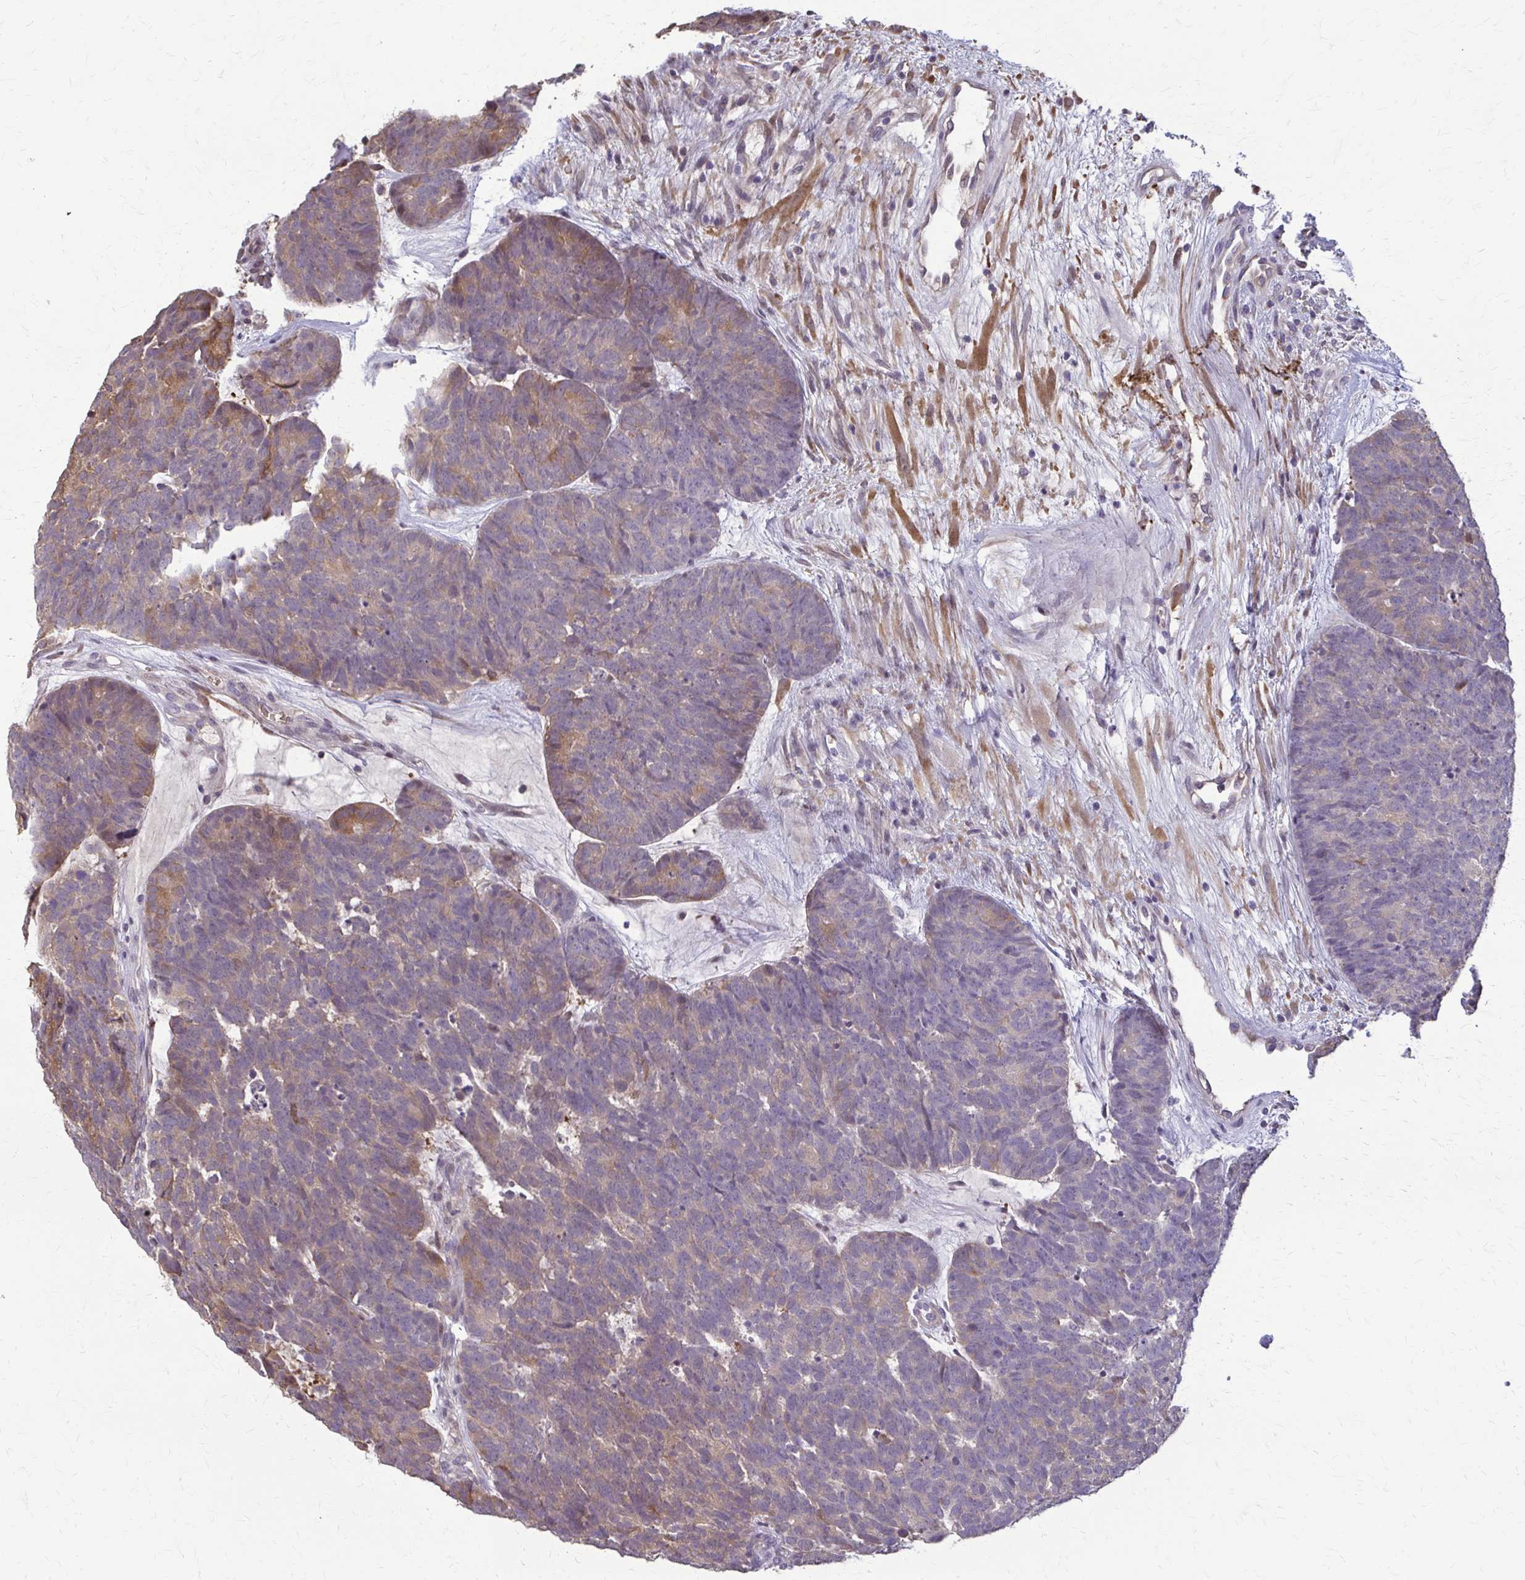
{"staining": {"intensity": "moderate", "quantity": "<25%", "location": "cytoplasmic/membranous"}, "tissue": "head and neck cancer", "cell_type": "Tumor cells", "image_type": "cancer", "snomed": [{"axis": "morphology", "description": "Adenocarcinoma, NOS"}, {"axis": "topography", "description": "Head-Neck"}], "caption": "This is a histology image of IHC staining of head and neck cancer (adenocarcinoma), which shows moderate staining in the cytoplasmic/membranous of tumor cells.", "gene": "ZNF34", "patient": {"sex": "female", "age": 81}}